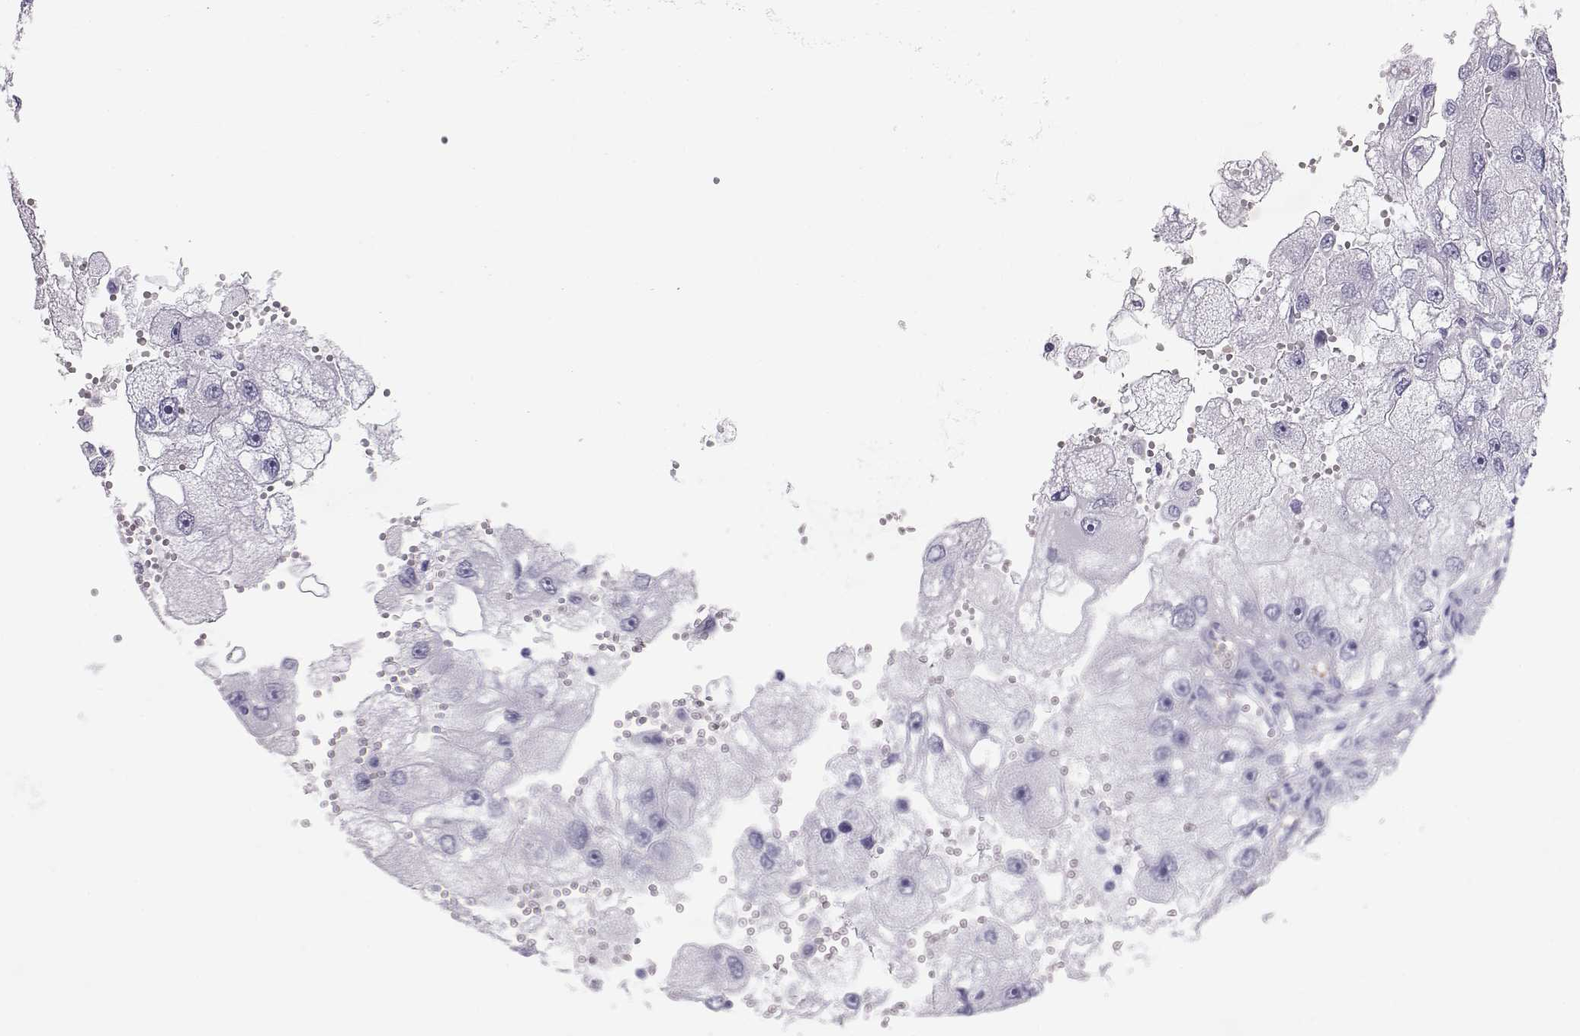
{"staining": {"intensity": "negative", "quantity": "none", "location": "none"}, "tissue": "renal cancer", "cell_type": "Tumor cells", "image_type": "cancer", "snomed": [{"axis": "morphology", "description": "Adenocarcinoma, NOS"}, {"axis": "topography", "description": "Kidney"}], "caption": "Immunohistochemical staining of adenocarcinoma (renal) shows no significant positivity in tumor cells. (IHC, brightfield microscopy, high magnification).", "gene": "RD3", "patient": {"sex": "male", "age": 63}}